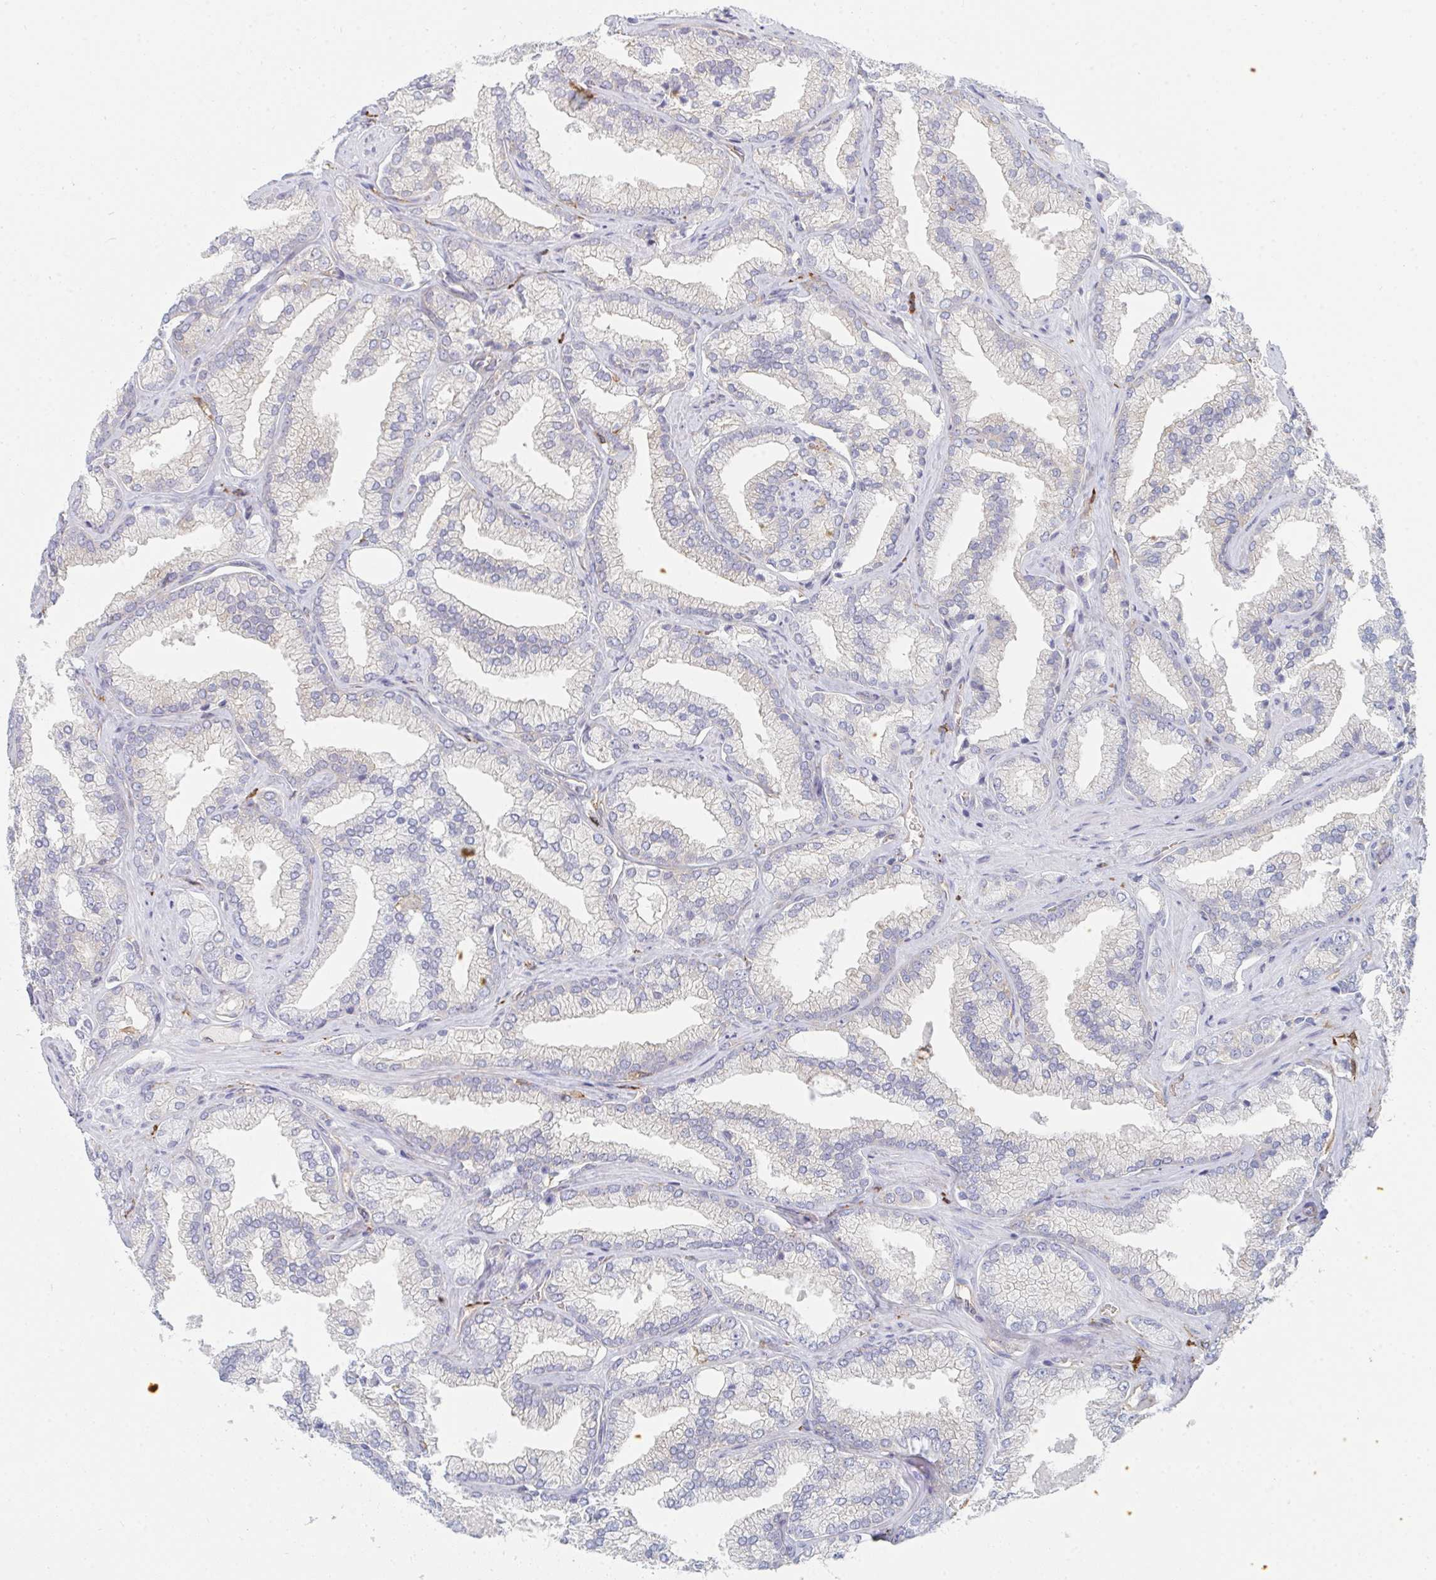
{"staining": {"intensity": "weak", "quantity": "<25%", "location": "cytoplasmic/membranous"}, "tissue": "prostate cancer", "cell_type": "Tumor cells", "image_type": "cancer", "snomed": [{"axis": "morphology", "description": "Adenocarcinoma, High grade"}, {"axis": "topography", "description": "Prostate"}], "caption": "This is an IHC image of human prostate adenocarcinoma (high-grade). There is no staining in tumor cells.", "gene": "DAB2", "patient": {"sex": "male", "age": 68}}